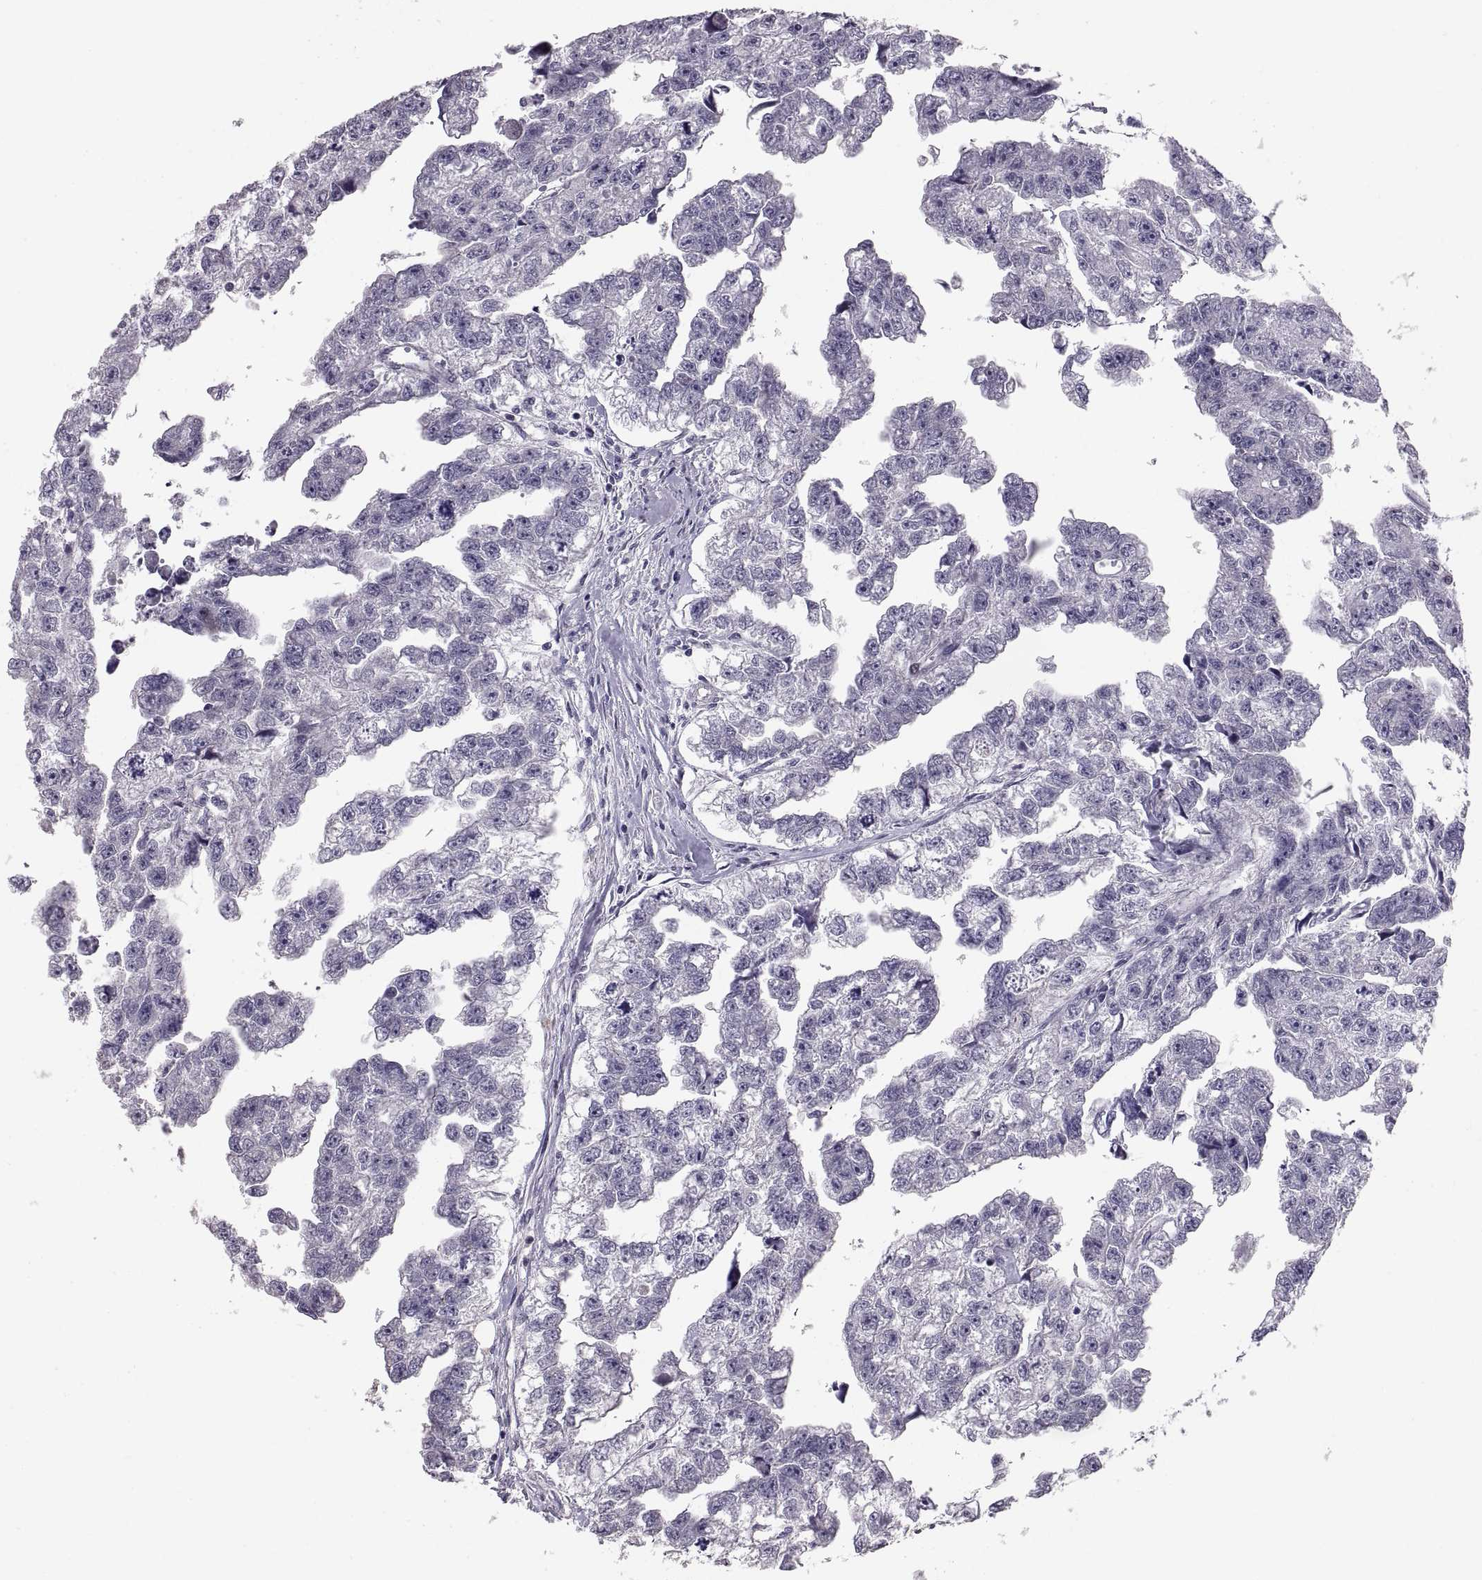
{"staining": {"intensity": "negative", "quantity": "none", "location": "none"}, "tissue": "testis cancer", "cell_type": "Tumor cells", "image_type": "cancer", "snomed": [{"axis": "morphology", "description": "Carcinoma, Embryonal, NOS"}, {"axis": "morphology", "description": "Teratoma, malignant, NOS"}, {"axis": "topography", "description": "Testis"}], "caption": "IHC of teratoma (malignant) (testis) shows no expression in tumor cells.", "gene": "PAX2", "patient": {"sex": "male", "age": 44}}